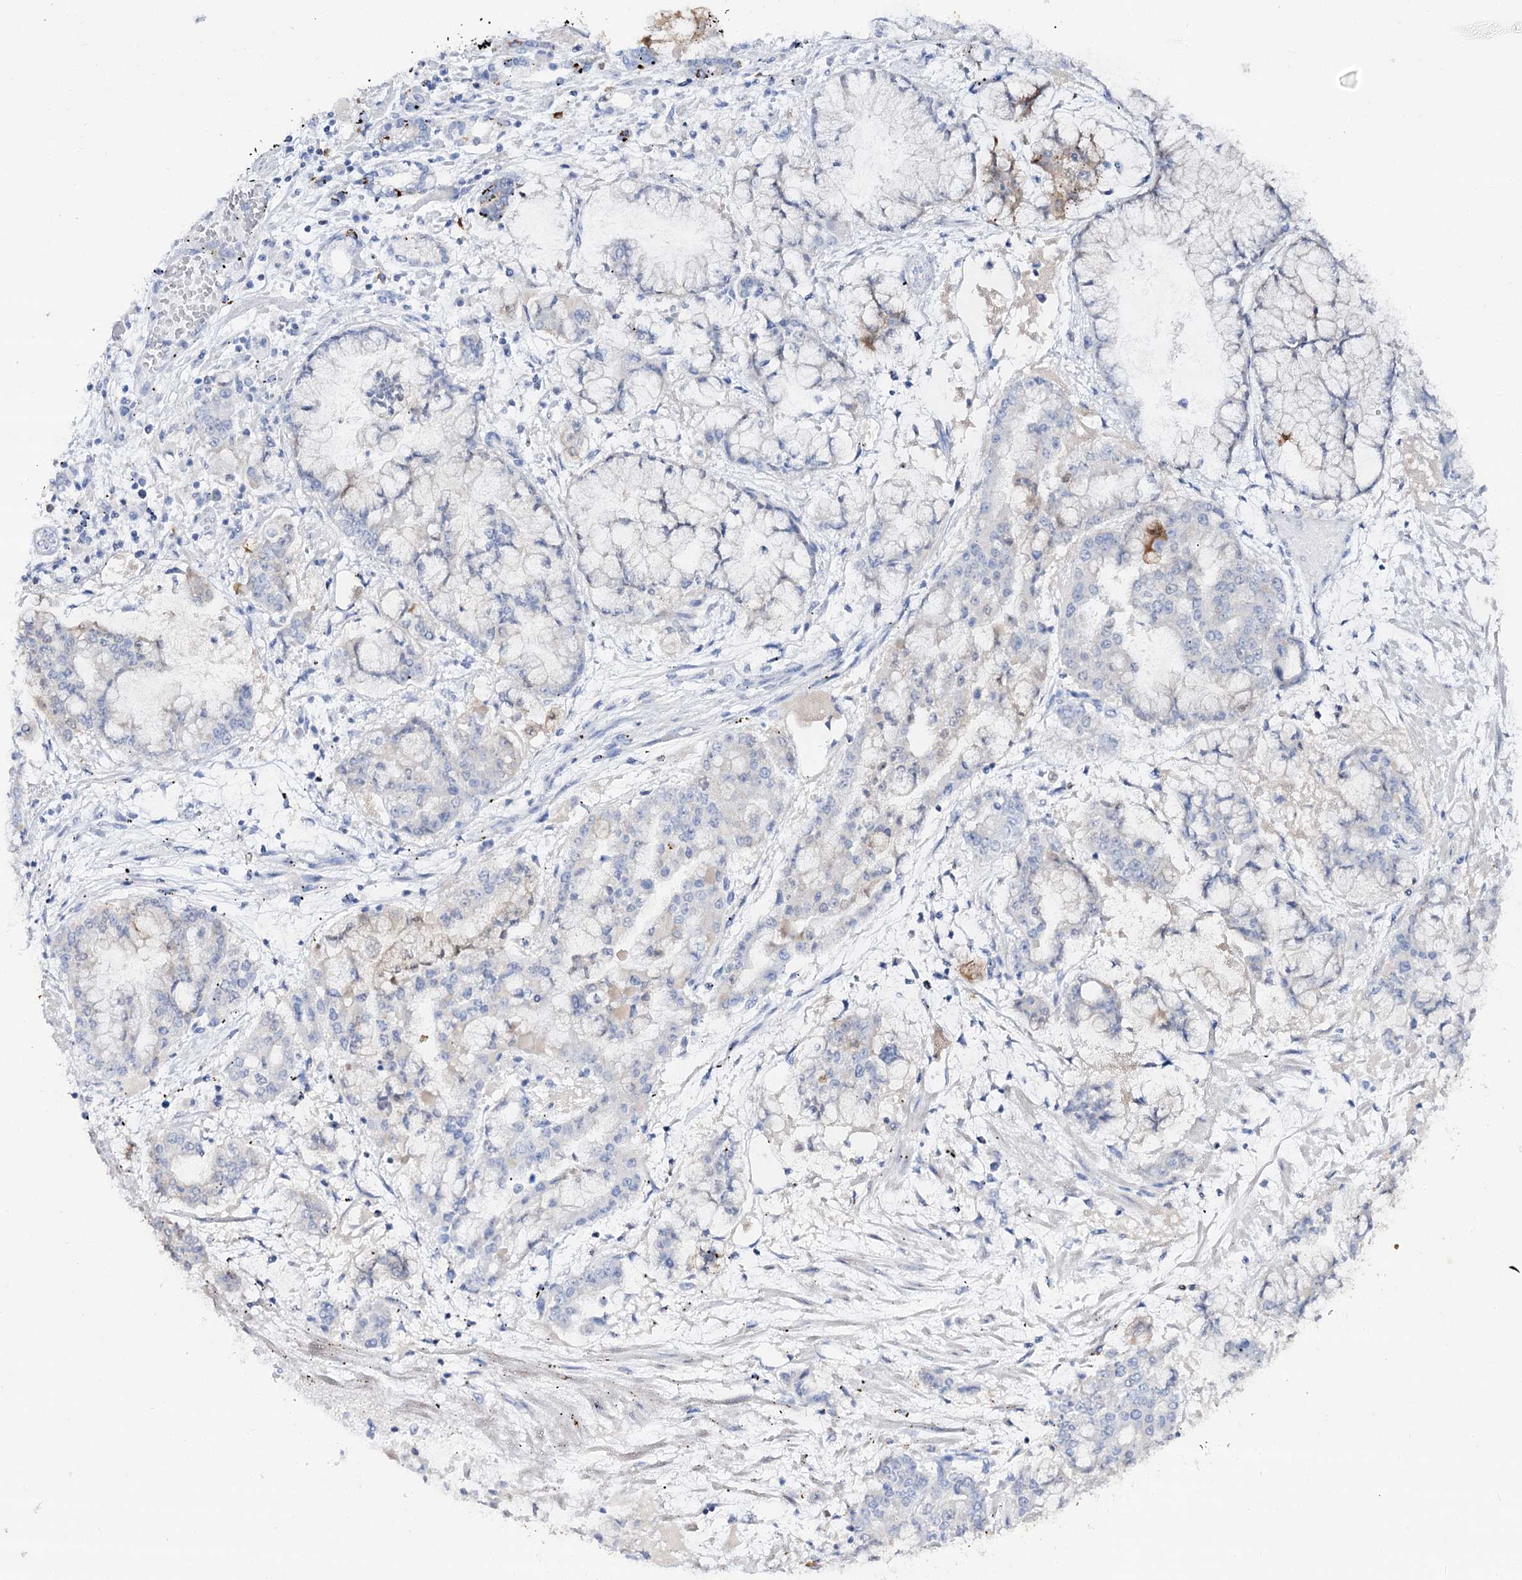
{"staining": {"intensity": "weak", "quantity": "<25%", "location": "cytoplasmic/membranous"}, "tissue": "stomach cancer", "cell_type": "Tumor cells", "image_type": "cancer", "snomed": [{"axis": "morphology", "description": "Normal tissue, NOS"}, {"axis": "morphology", "description": "Adenocarcinoma, NOS"}, {"axis": "topography", "description": "Stomach, upper"}, {"axis": "topography", "description": "Stomach"}], "caption": "Tumor cells show no significant protein positivity in stomach cancer.", "gene": "SLC3A1", "patient": {"sex": "male", "age": 76}}